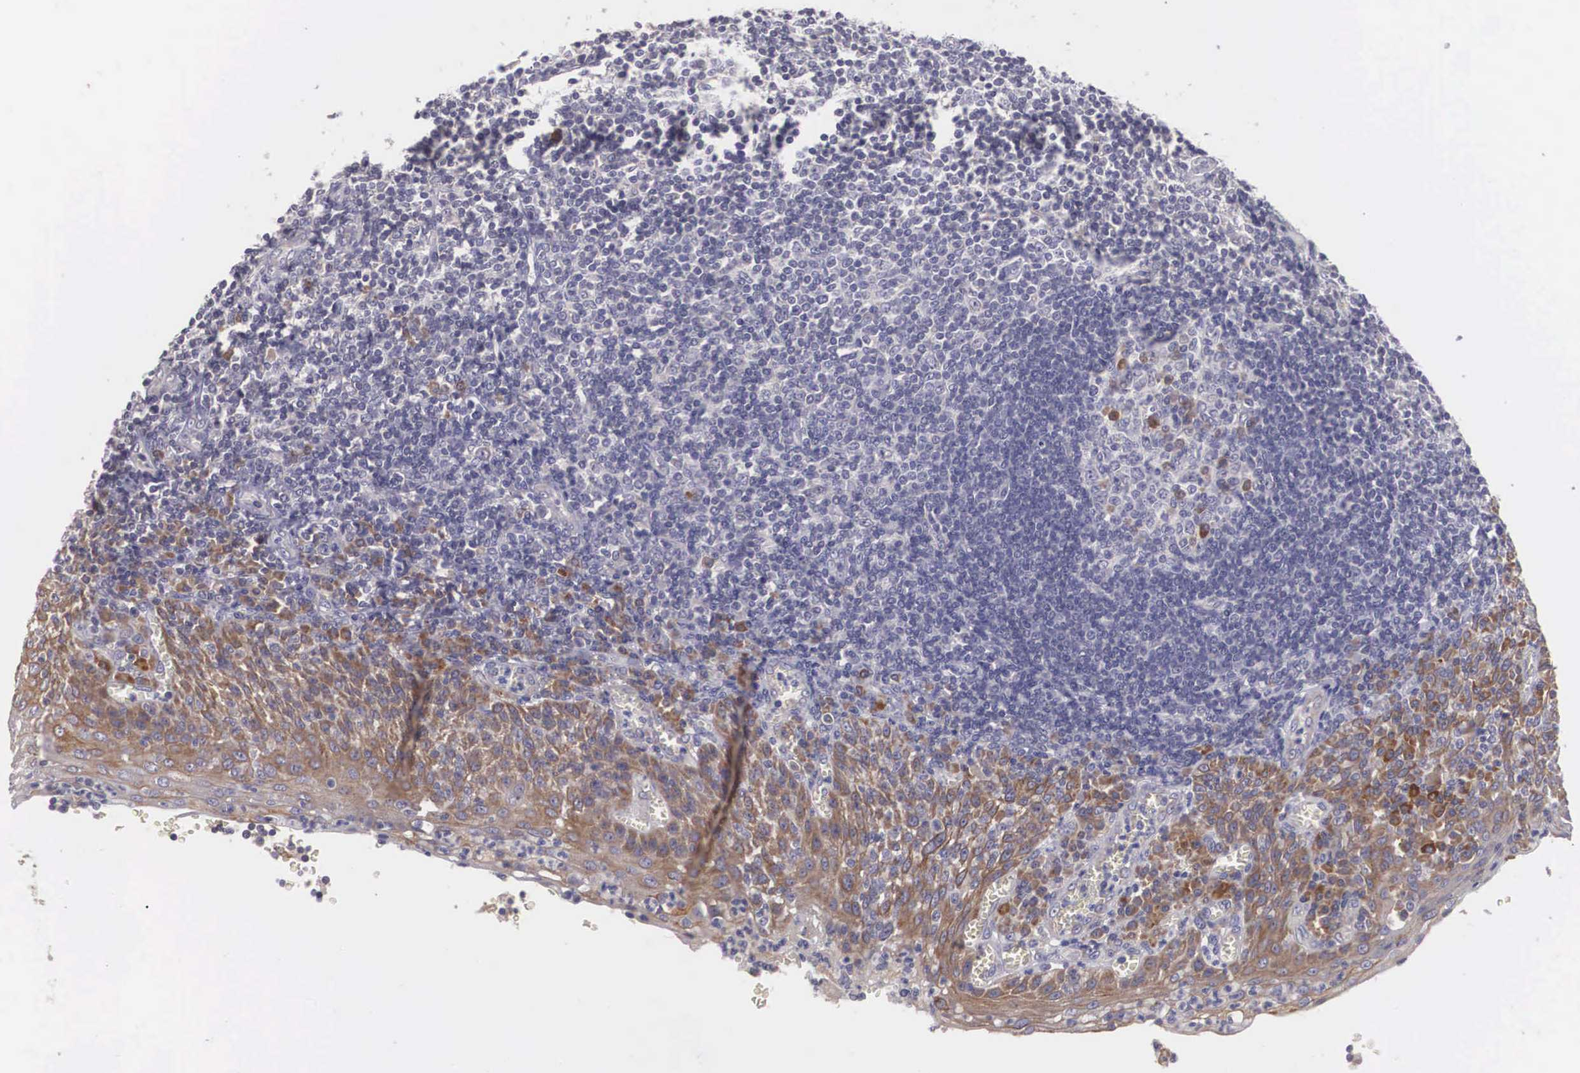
{"staining": {"intensity": "moderate", "quantity": "<25%", "location": "cytoplasmic/membranous"}, "tissue": "tonsil", "cell_type": "Germinal center cells", "image_type": "normal", "snomed": [{"axis": "morphology", "description": "Normal tissue, NOS"}, {"axis": "topography", "description": "Tonsil"}], "caption": "Immunohistochemistry of benign human tonsil reveals low levels of moderate cytoplasmic/membranous expression in about <25% of germinal center cells. (DAB (3,3'-diaminobenzidine) = brown stain, brightfield microscopy at high magnification).", "gene": "NREP", "patient": {"sex": "female", "age": 41}}